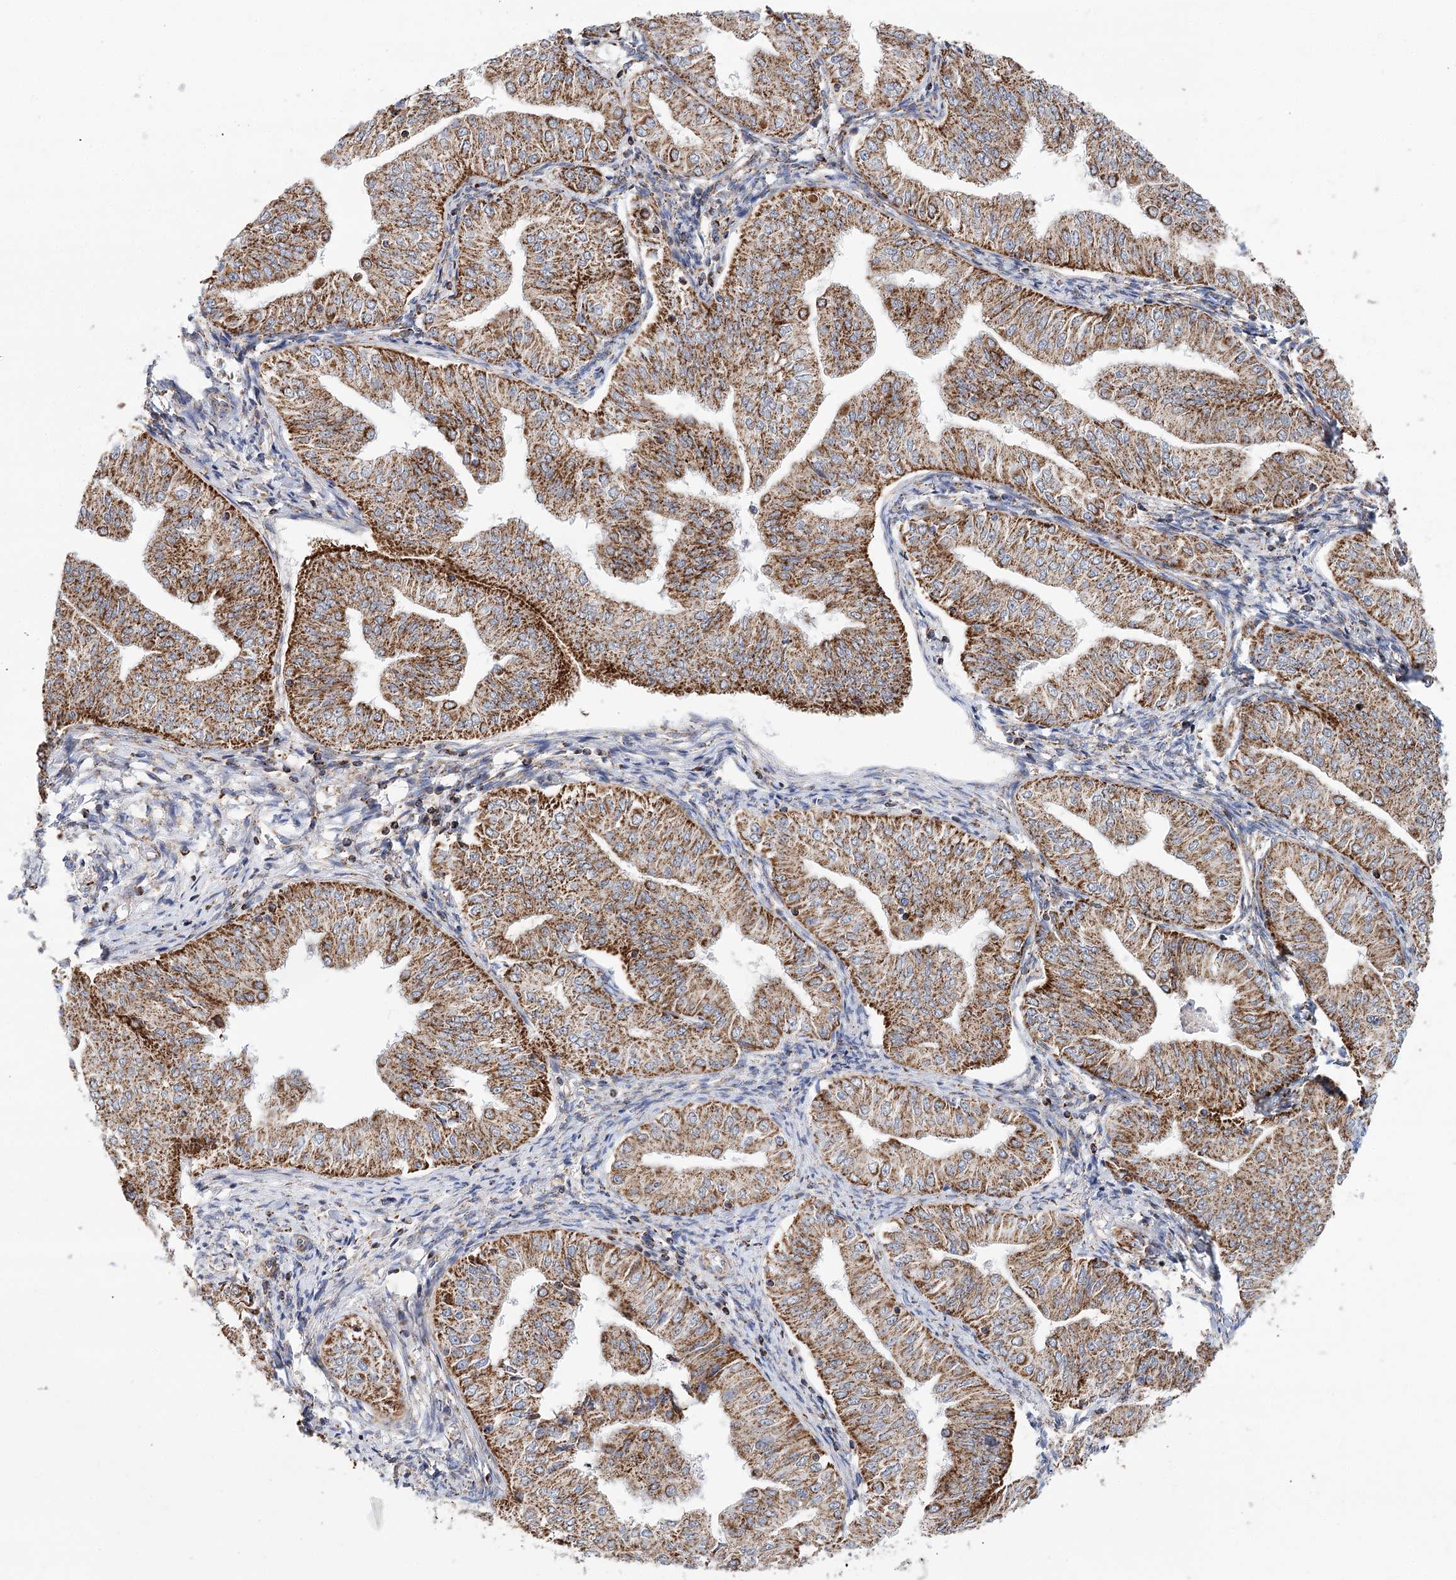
{"staining": {"intensity": "strong", "quantity": ">75%", "location": "cytoplasmic/membranous"}, "tissue": "endometrial cancer", "cell_type": "Tumor cells", "image_type": "cancer", "snomed": [{"axis": "morphology", "description": "Normal tissue, NOS"}, {"axis": "morphology", "description": "Adenocarcinoma, NOS"}, {"axis": "topography", "description": "Endometrium"}], "caption": "Human adenocarcinoma (endometrial) stained with a brown dye exhibits strong cytoplasmic/membranous positive positivity in about >75% of tumor cells.", "gene": "LSS", "patient": {"sex": "female", "age": 53}}